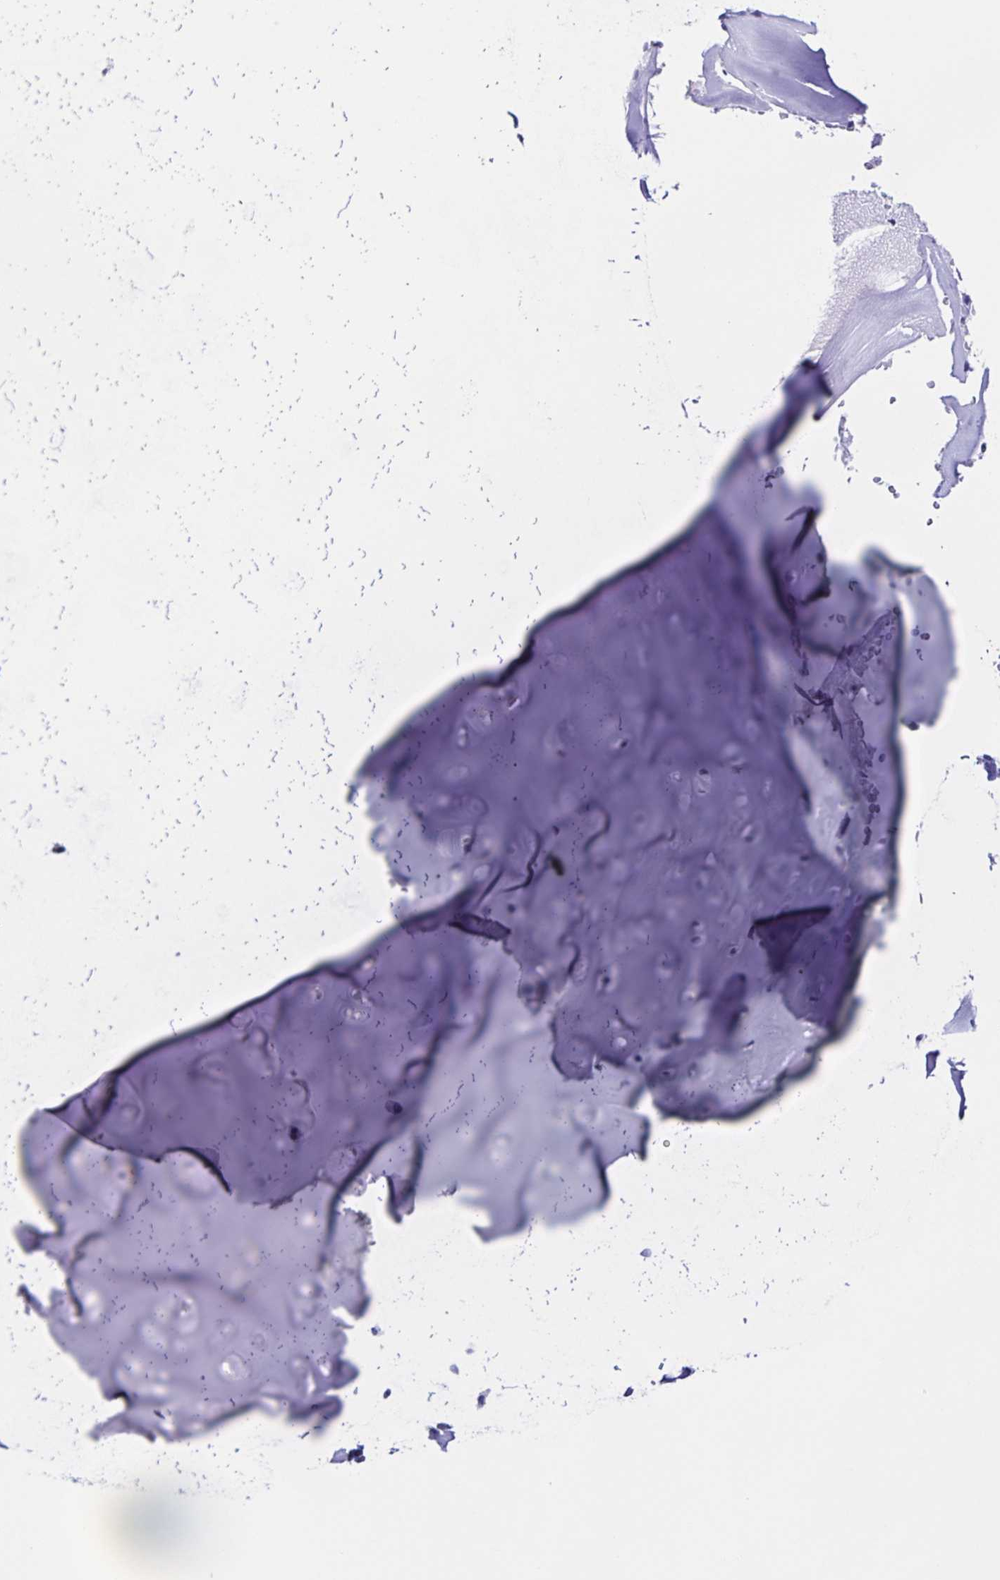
{"staining": {"intensity": "negative", "quantity": "none", "location": "none"}, "tissue": "adipose tissue", "cell_type": "Adipocytes", "image_type": "normal", "snomed": [{"axis": "morphology", "description": "Normal tissue, NOS"}, {"axis": "morphology", "description": "Basal cell carcinoma"}, {"axis": "topography", "description": "Cartilage tissue"}, {"axis": "topography", "description": "Nasopharynx"}, {"axis": "topography", "description": "Oral tissue"}], "caption": "This is an immunohistochemistry (IHC) micrograph of unremarkable human adipose tissue. There is no expression in adipocytes.", "gene": "FAM170A", "patient": {"sex": "female", "age": 77}}